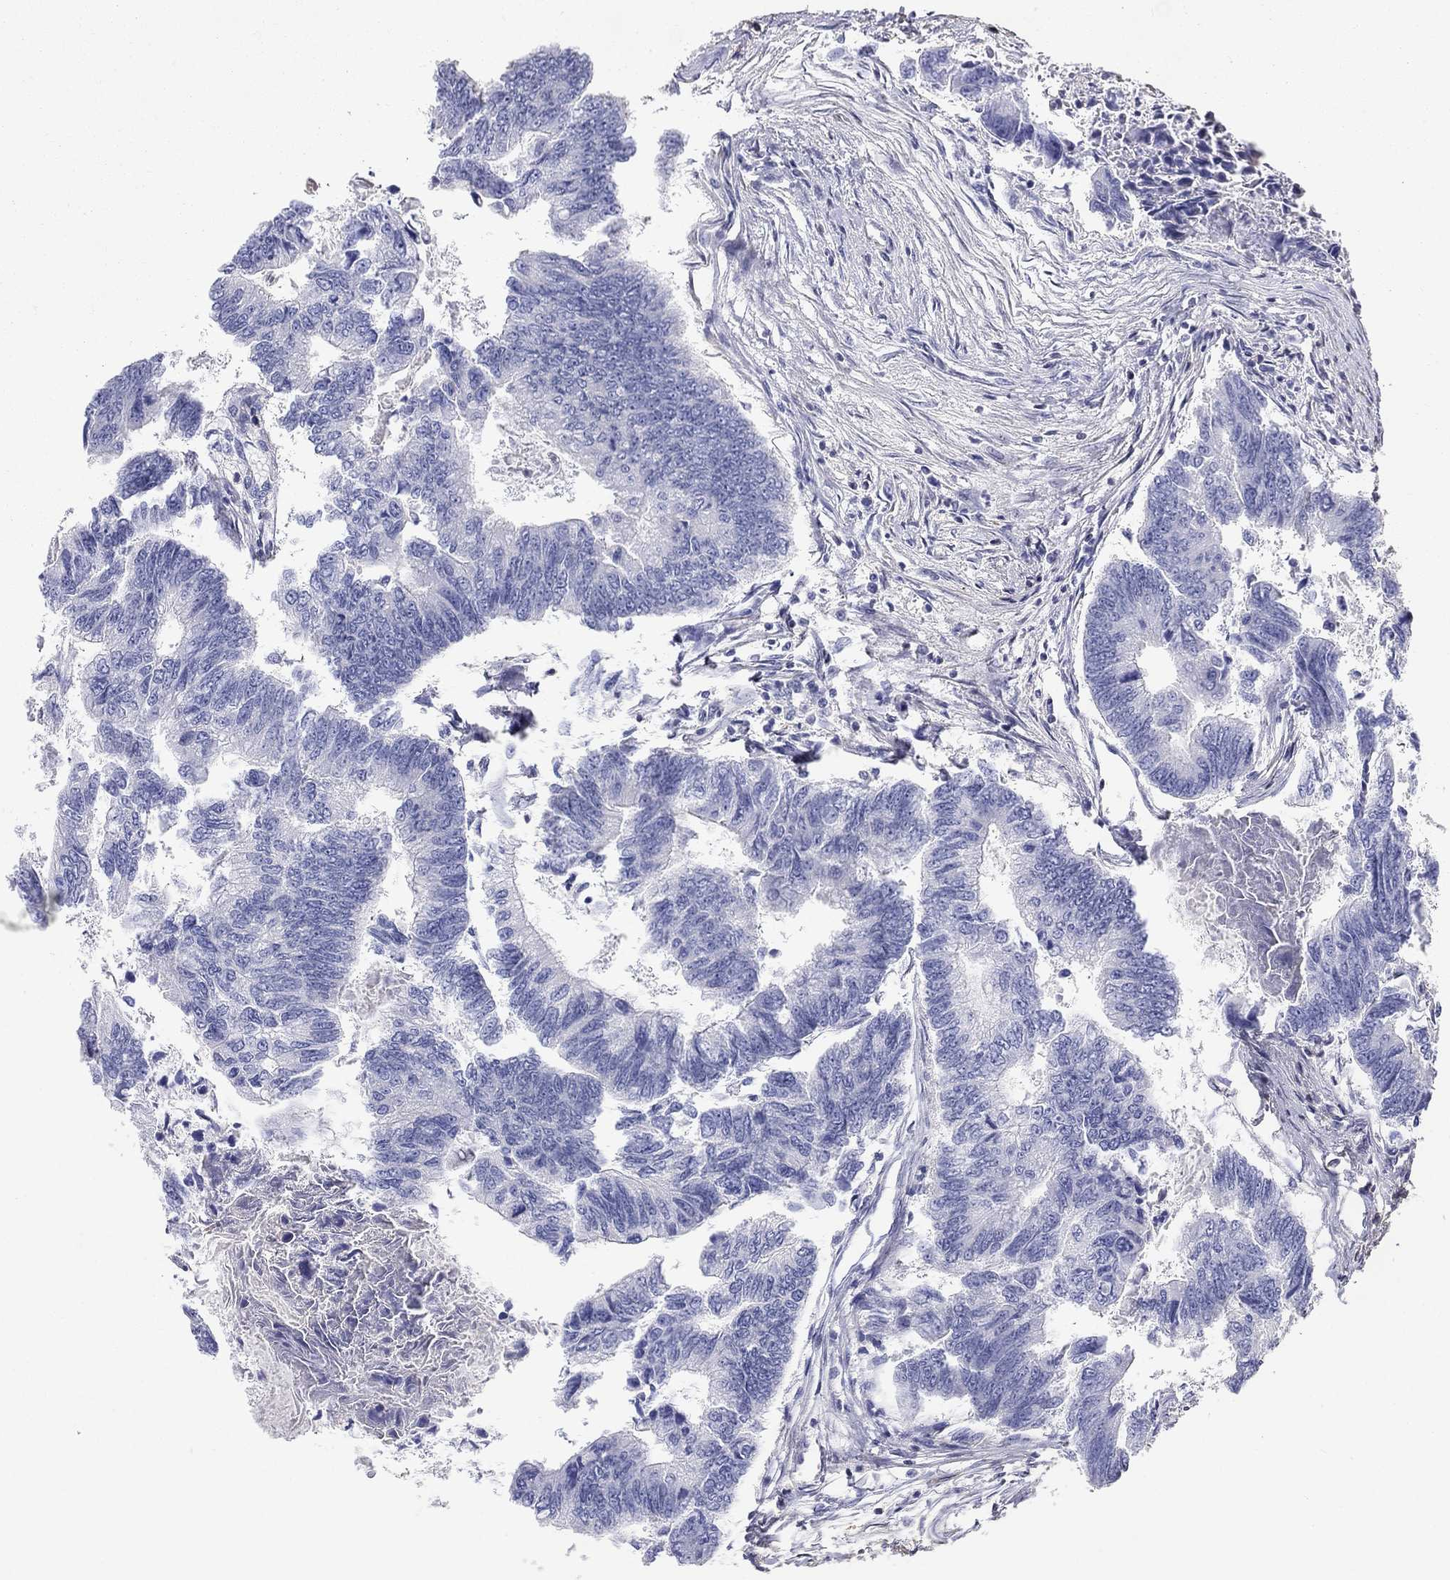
{"staining": {"intensity": "negative", "quantity": "none", "location": "none"}, "tissue": "colorectal cancer", "cell_type": "Tumor cells", "image_type": "cancer", "snomed": [{"axis": "morphology", "description": "Adenocarcinoma, NOS"}, {"axis": "topography", "description": "Colon"}], "caption": "Immunohistochemical staining of colorectal cancer exhibits no significant positivity in tumor cells.", "gene": "NPHP1", "patient": {"sex": "female", "age": 65}}